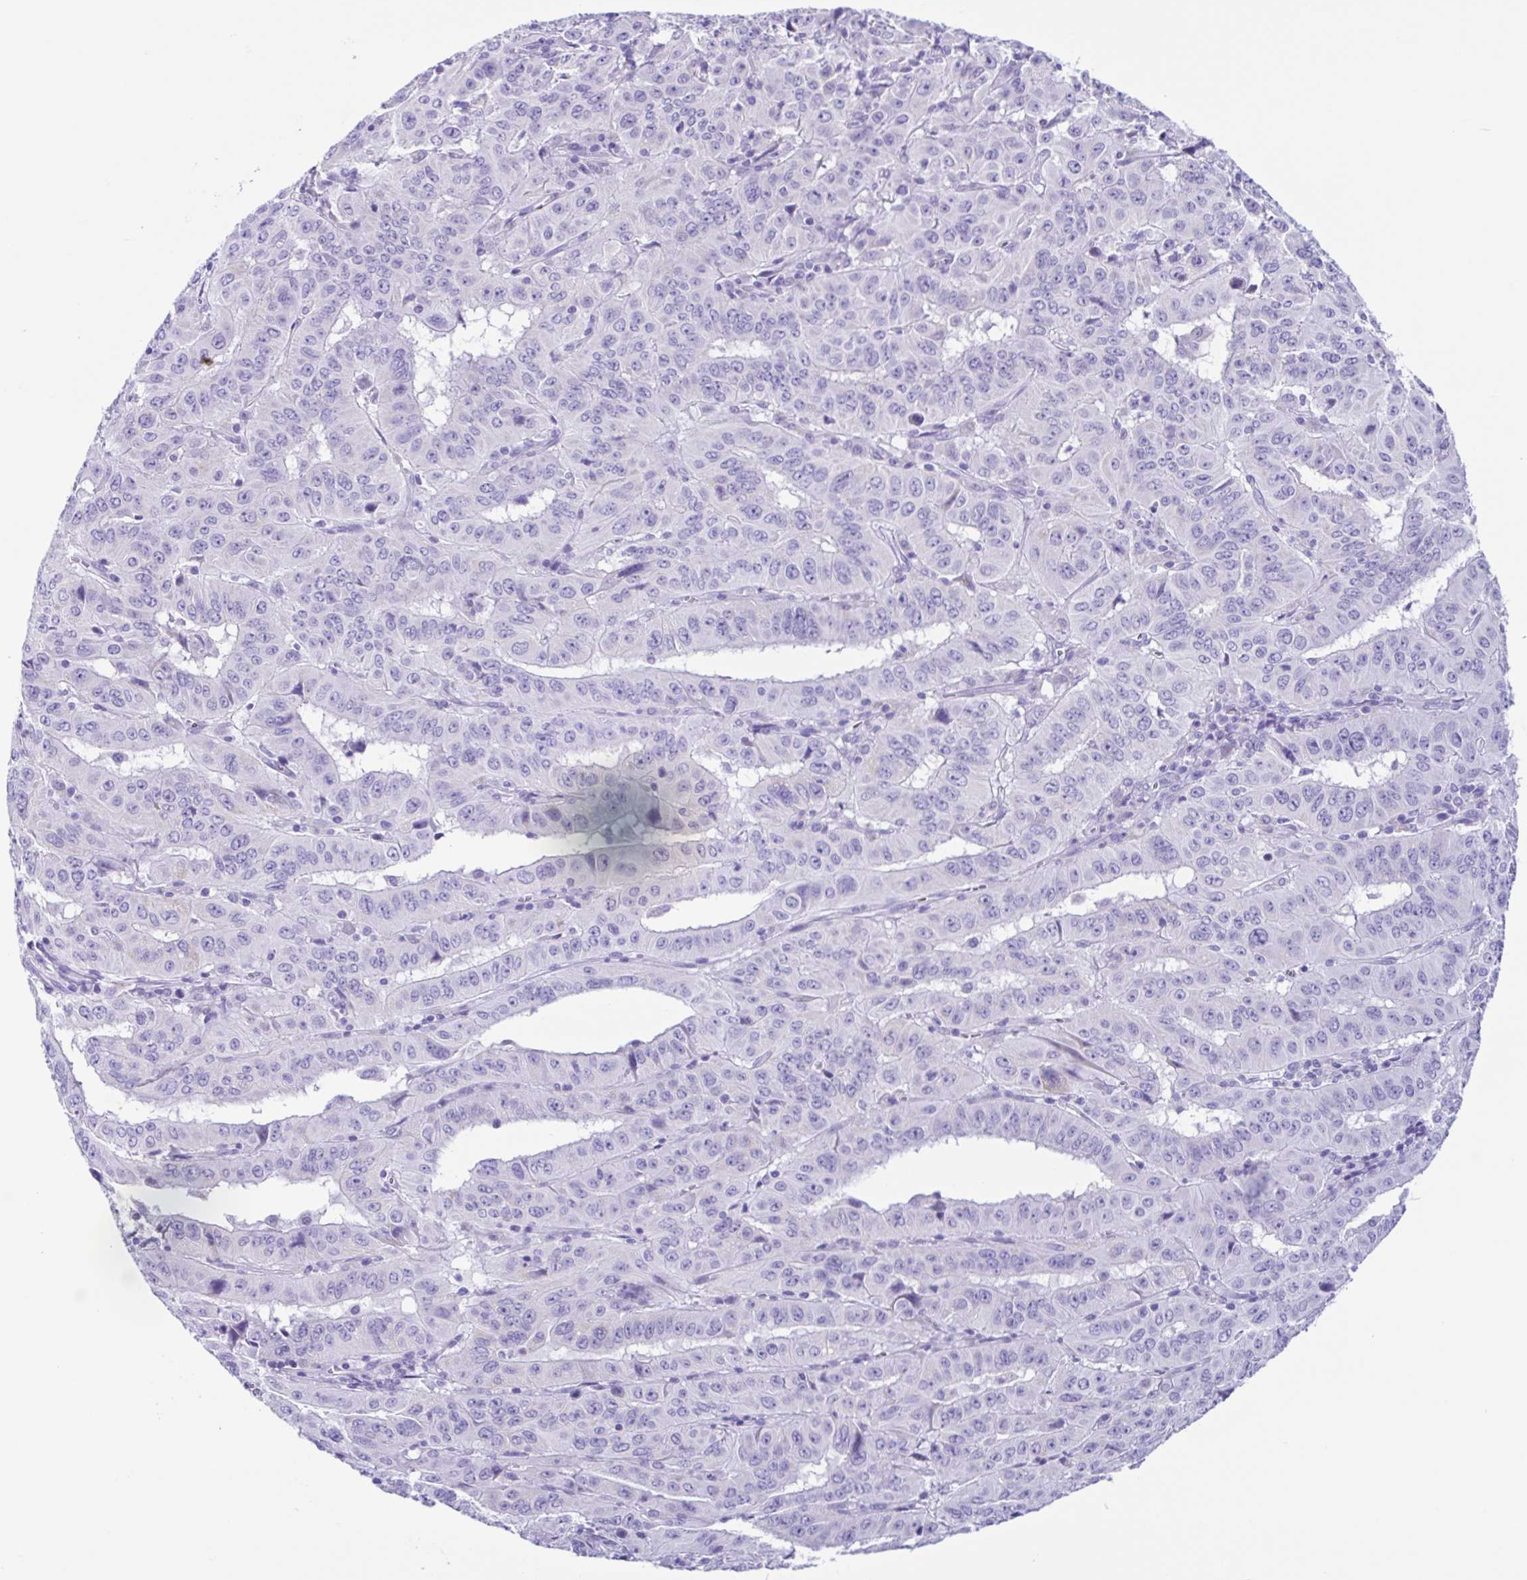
{"staining": {"intensity": "negative", "quantity": "none", "location": "none"}, "tissue": "pancreatic cancer", "cell_type": "Tumor cells", "image_type": "cancer", "snomed": [{"axis": "morphology", "description": "Adenocarcinoma, NOS"}, {"axis": "topography", "description": "Pancreas"}], "caption": "Photomicrograph shows no significant protein positivity in tumor cells of pancreatic adenocarcinoma.", "gene": "ACTRT3", "patient": {"sex": "male", "age": 63}}